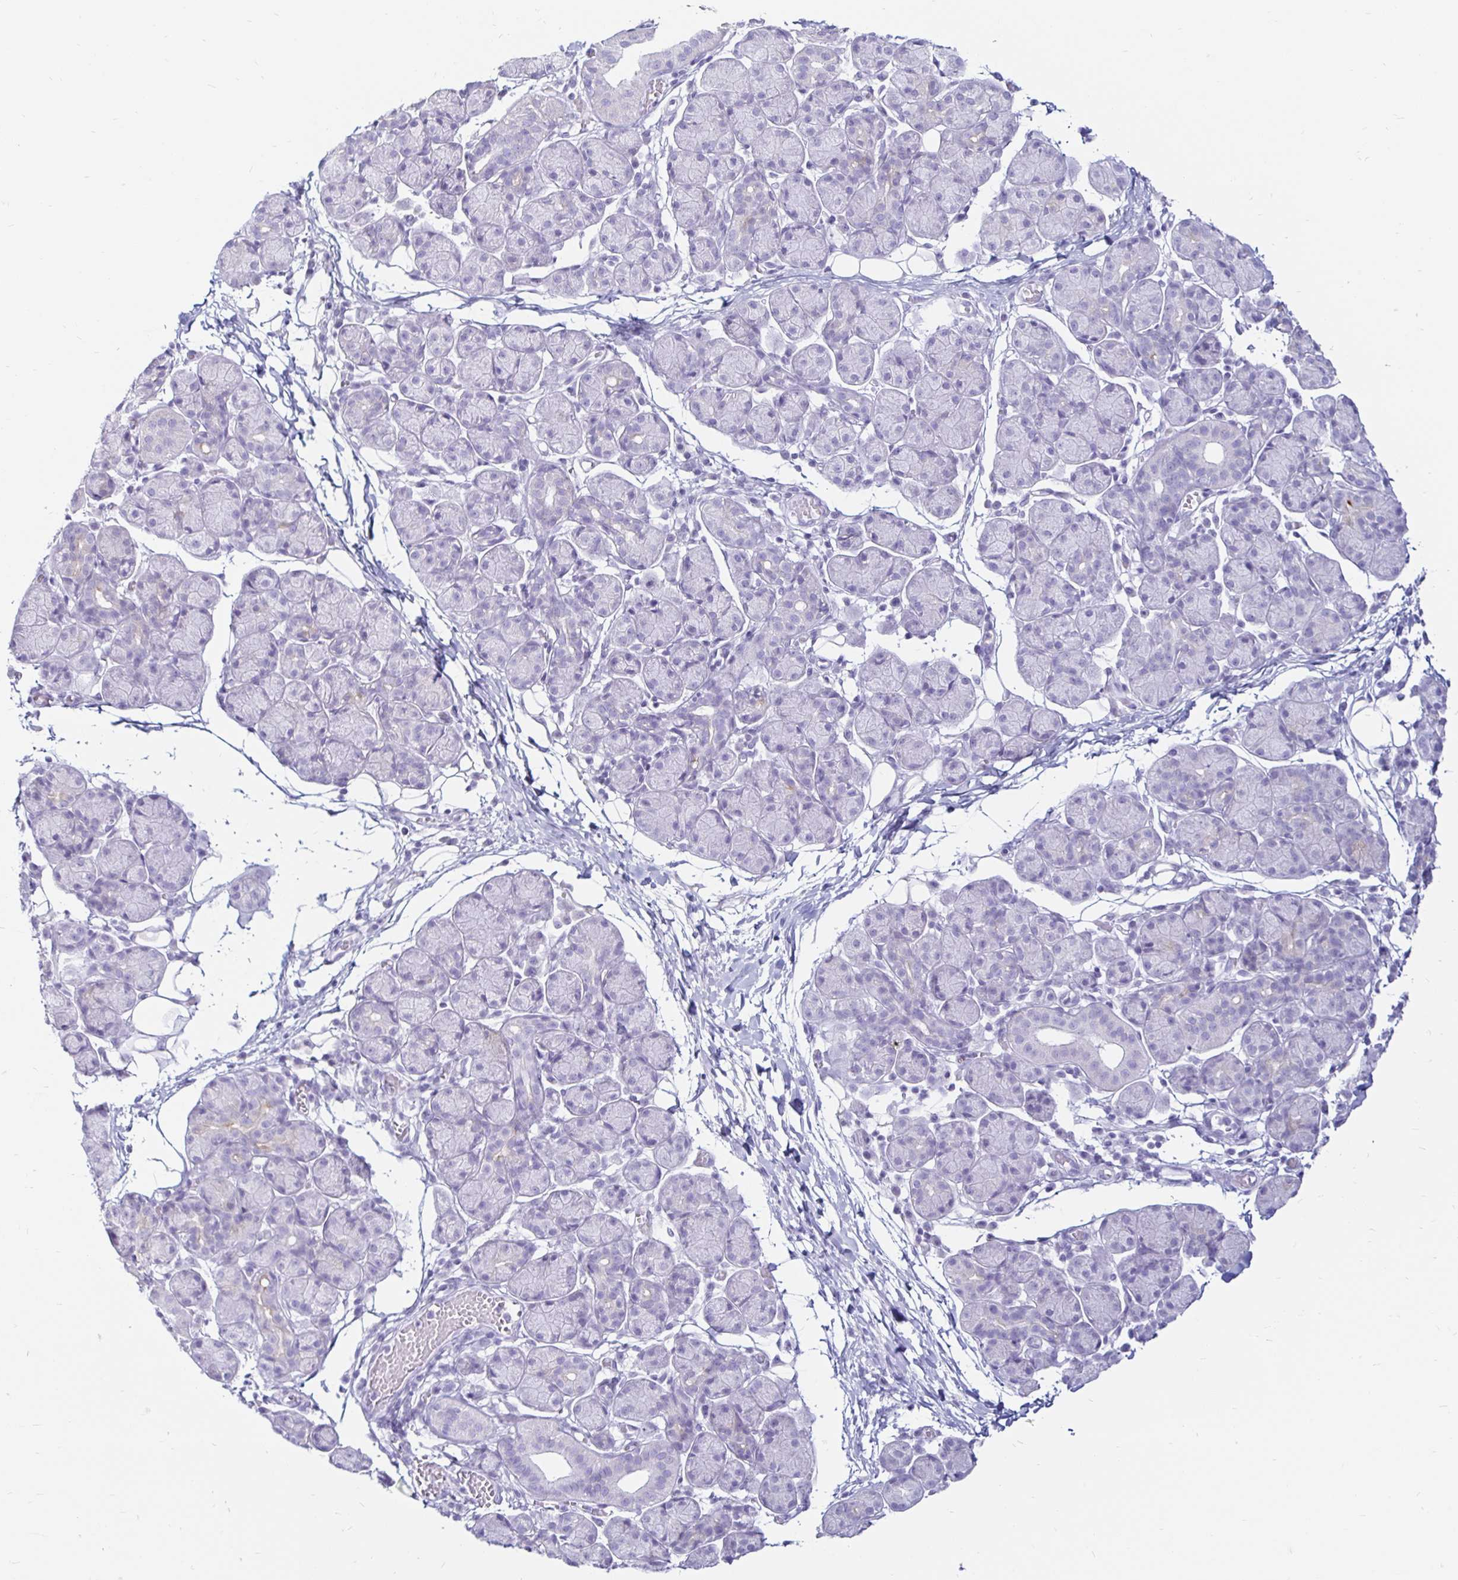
{"staining": {"intensity": "negative", "quantity": "none", "location": "none"}, "tissue": "salivary gland", "cell_type": "Glandular cells", "image_type": "normal", "snomed": [{"axis": "morphology", "description": "Normal tissue, NOS"}, {"axis": "morphology", "description": "Inflammation, NOS"}, {"axis": "topography", "description": "Lymph node"}, {"axis": "topography", "description": "Salivary gland"}], "caption": "Immunohistochemistry photomicrograph of unremarkable salivary gland stained for a protein (brown), which shows no staining in glandular cells.", "gene": "TIMP1", "patient": {"sex": "male", "age": 3}}